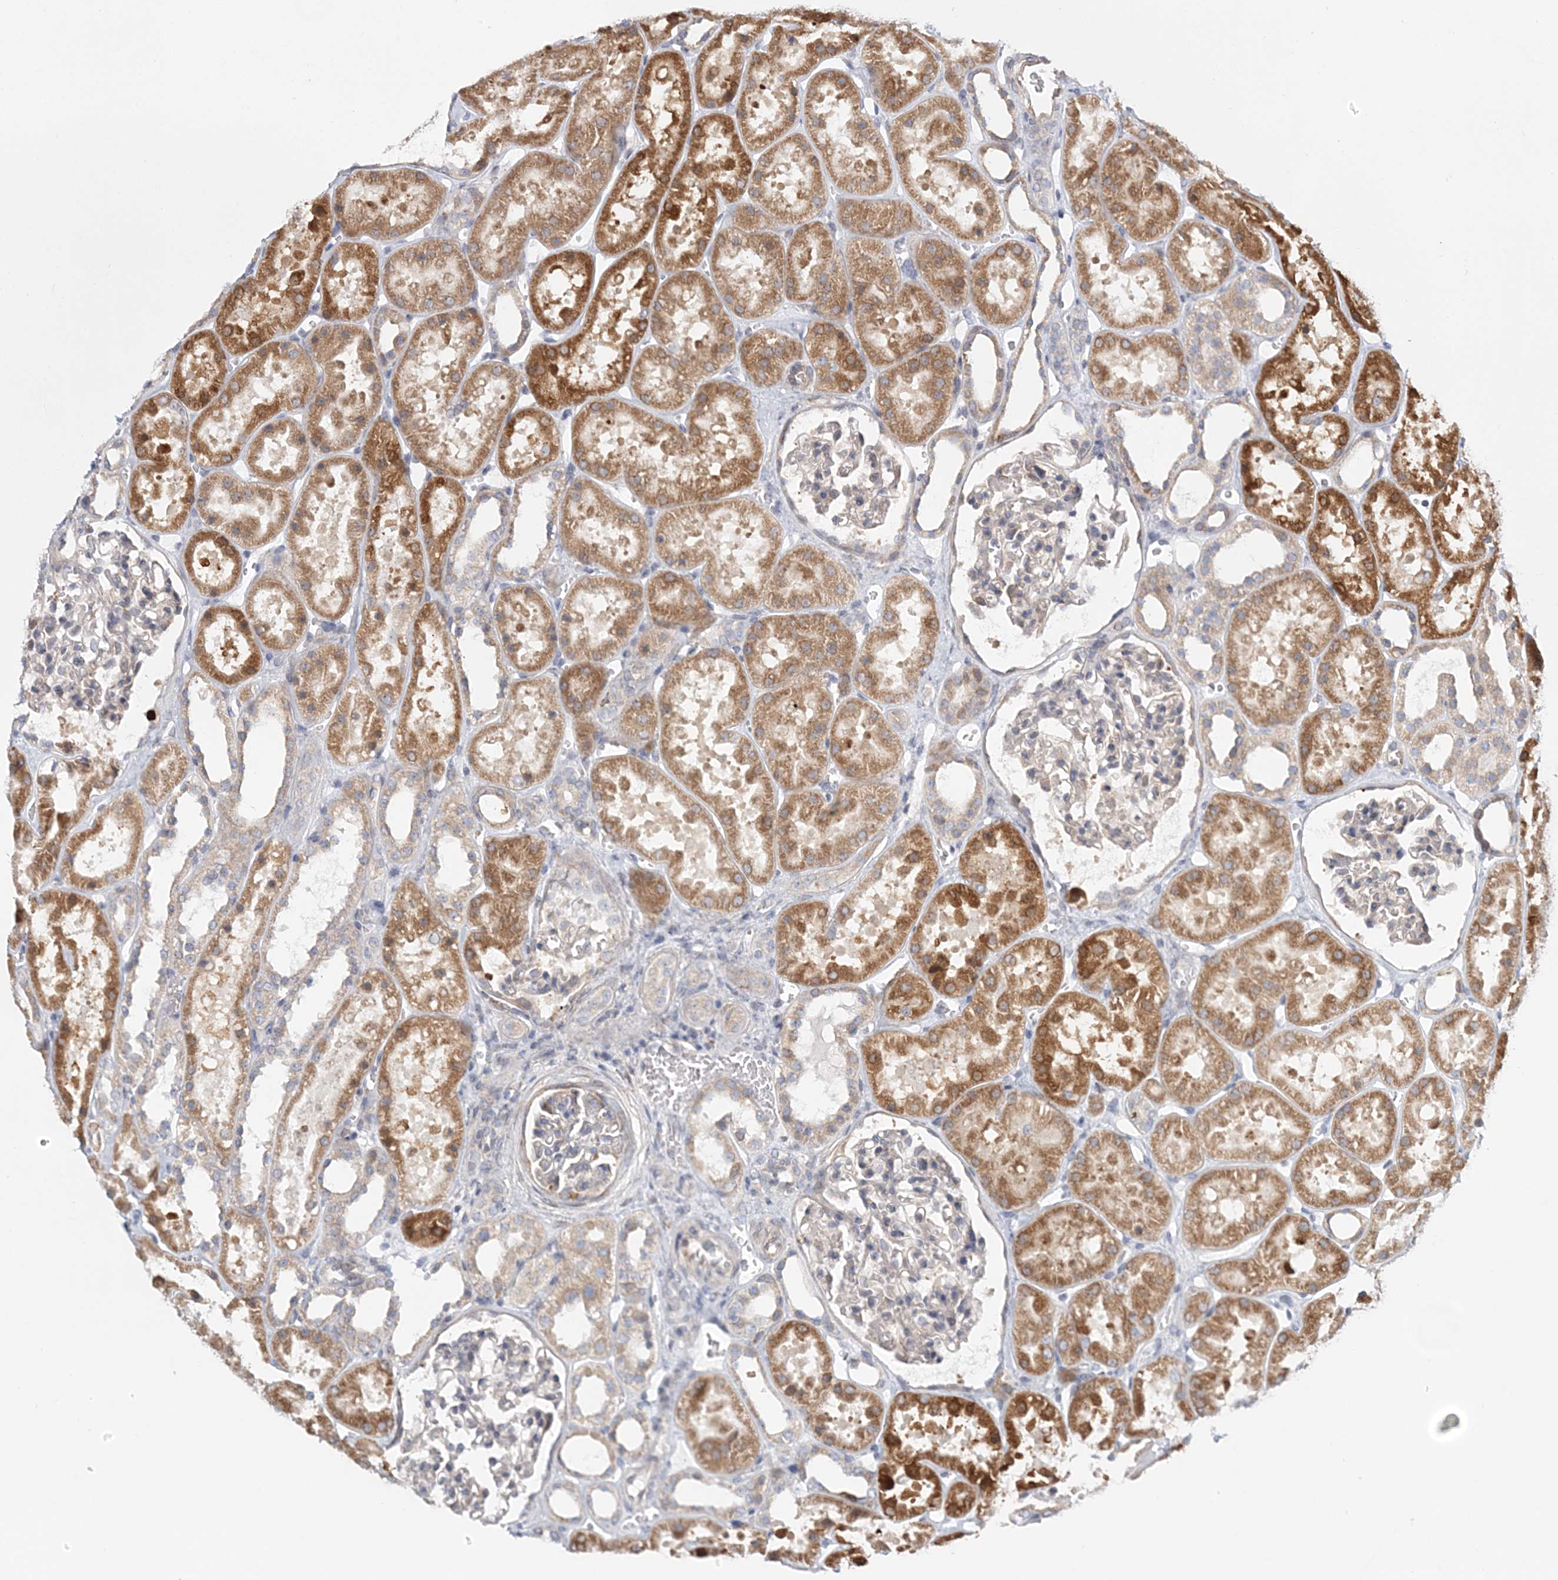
{"staining": {"intensity": "negative", "quantity": "none", "location": "none"}, "tissue": "kidney", "cell_type": "Cells in glomeruli", "image_type": "normal", "snomed": [{"axis": "morphology", "description": "Normal tissue, NOS"}, {"axis": "topography", "description": "Kidney"}], "caption": "DAB immunohistochemical staining of normal kidney demonstrates no significant expression in cells in glomeruli. (DAB immunohistochemistry visualized using brightfield microscopy, high magnification).", "gene": "PCYOX1L", "patient": {"sex": "female", "age": 41}}